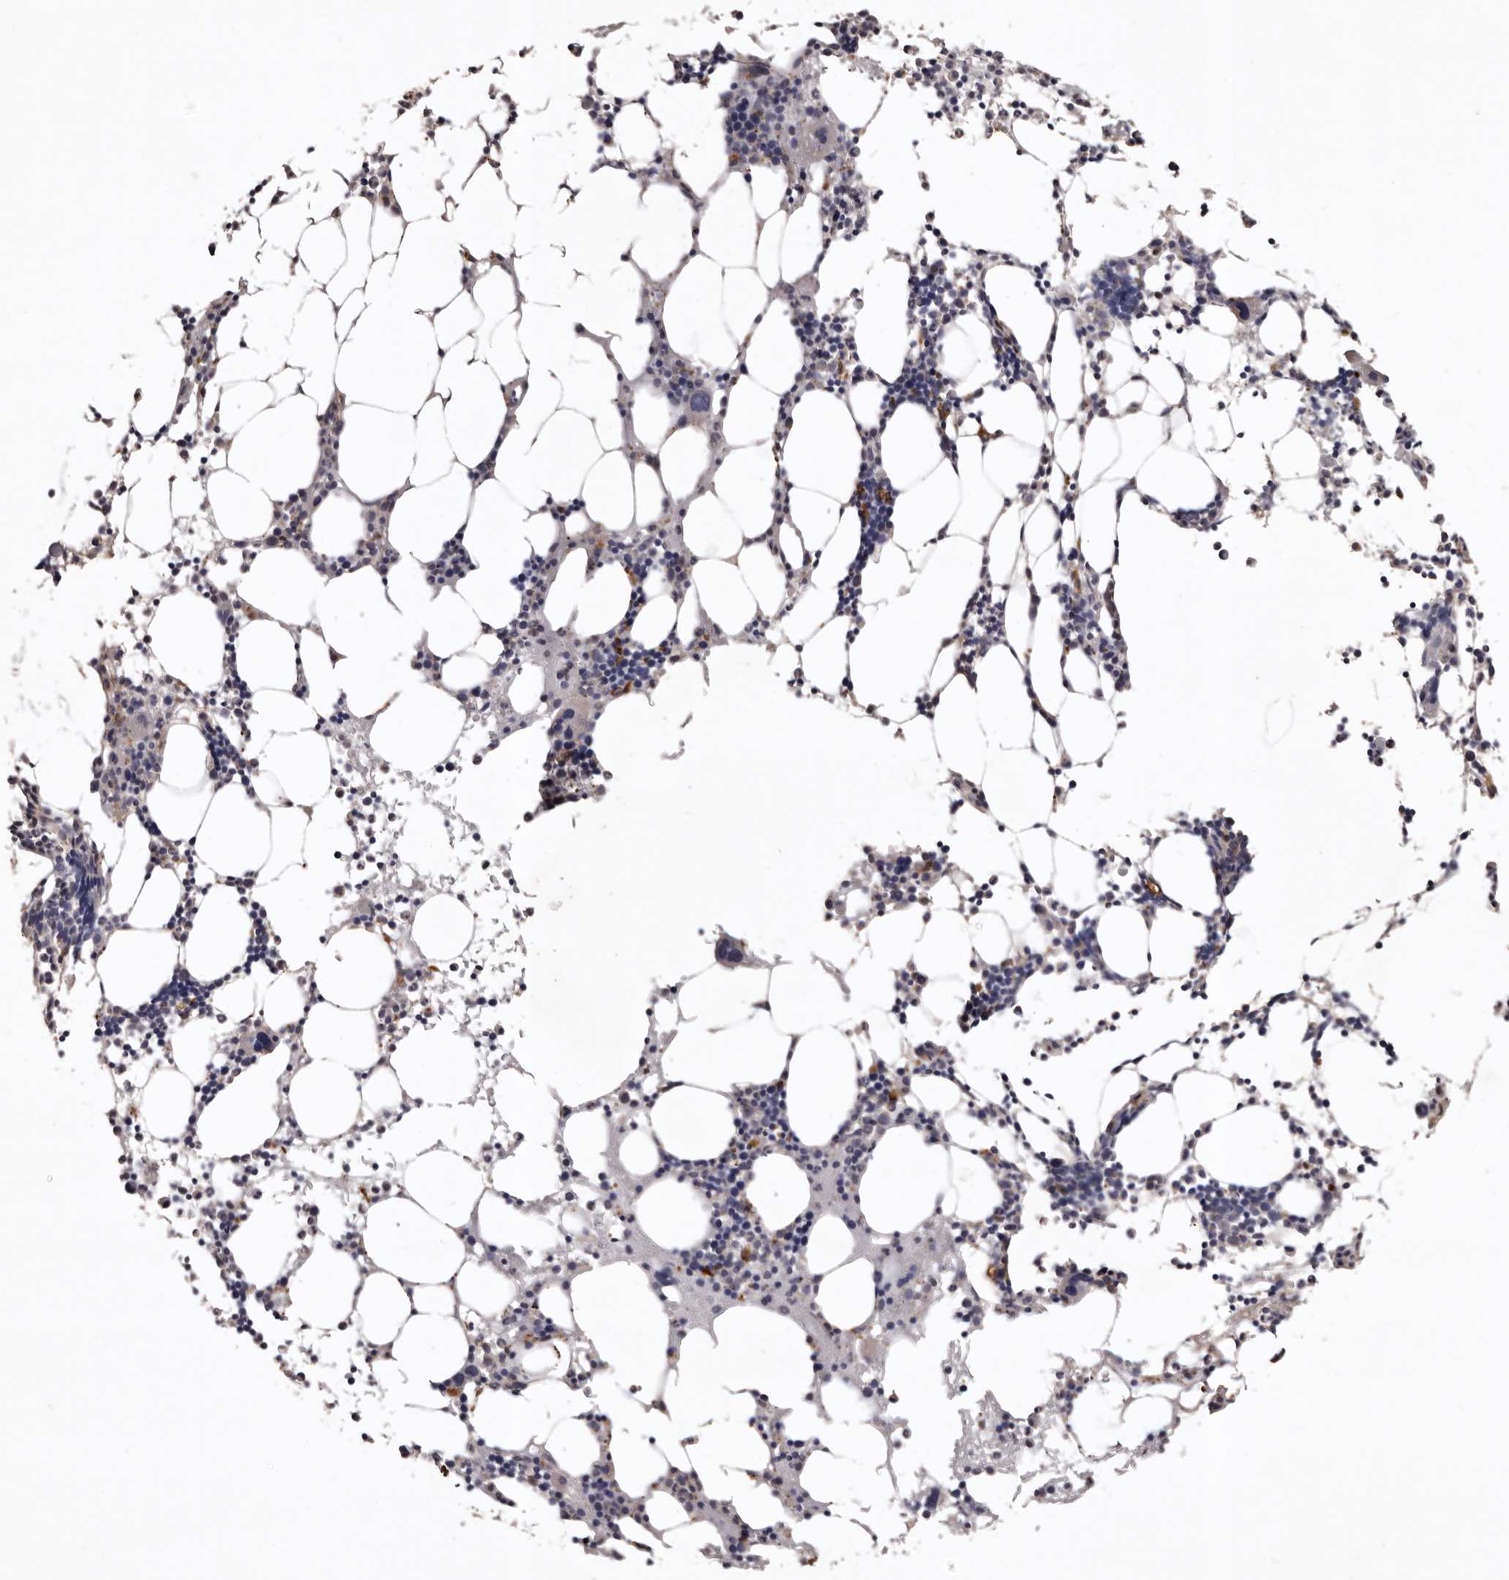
{"staining": {"intensity": "negative", "quantity": "none", "location": "none"}, "tissue": "bone marrow", "cell_type": "Hematopoietic cells", "image_type": "normal", "snomed": [{"axis": "morphology", "description": "Normal tissue, NOS"}, {"axis": "morphology", "description": "Inflammation, NOS"}, {"axis": "topography", "description": "Bone marrow"}], "caption": "Hematopoietic cells show no significant staining in normal bone marrow. (Stains: DAB (3,3'-diaminobenzidine) IHC with hematoxylin counter stain, Microscopy: brightfield microscopy at high magnification).", "gene": "SLC10A4", "patient": {"sex": "male", "age": 31}}